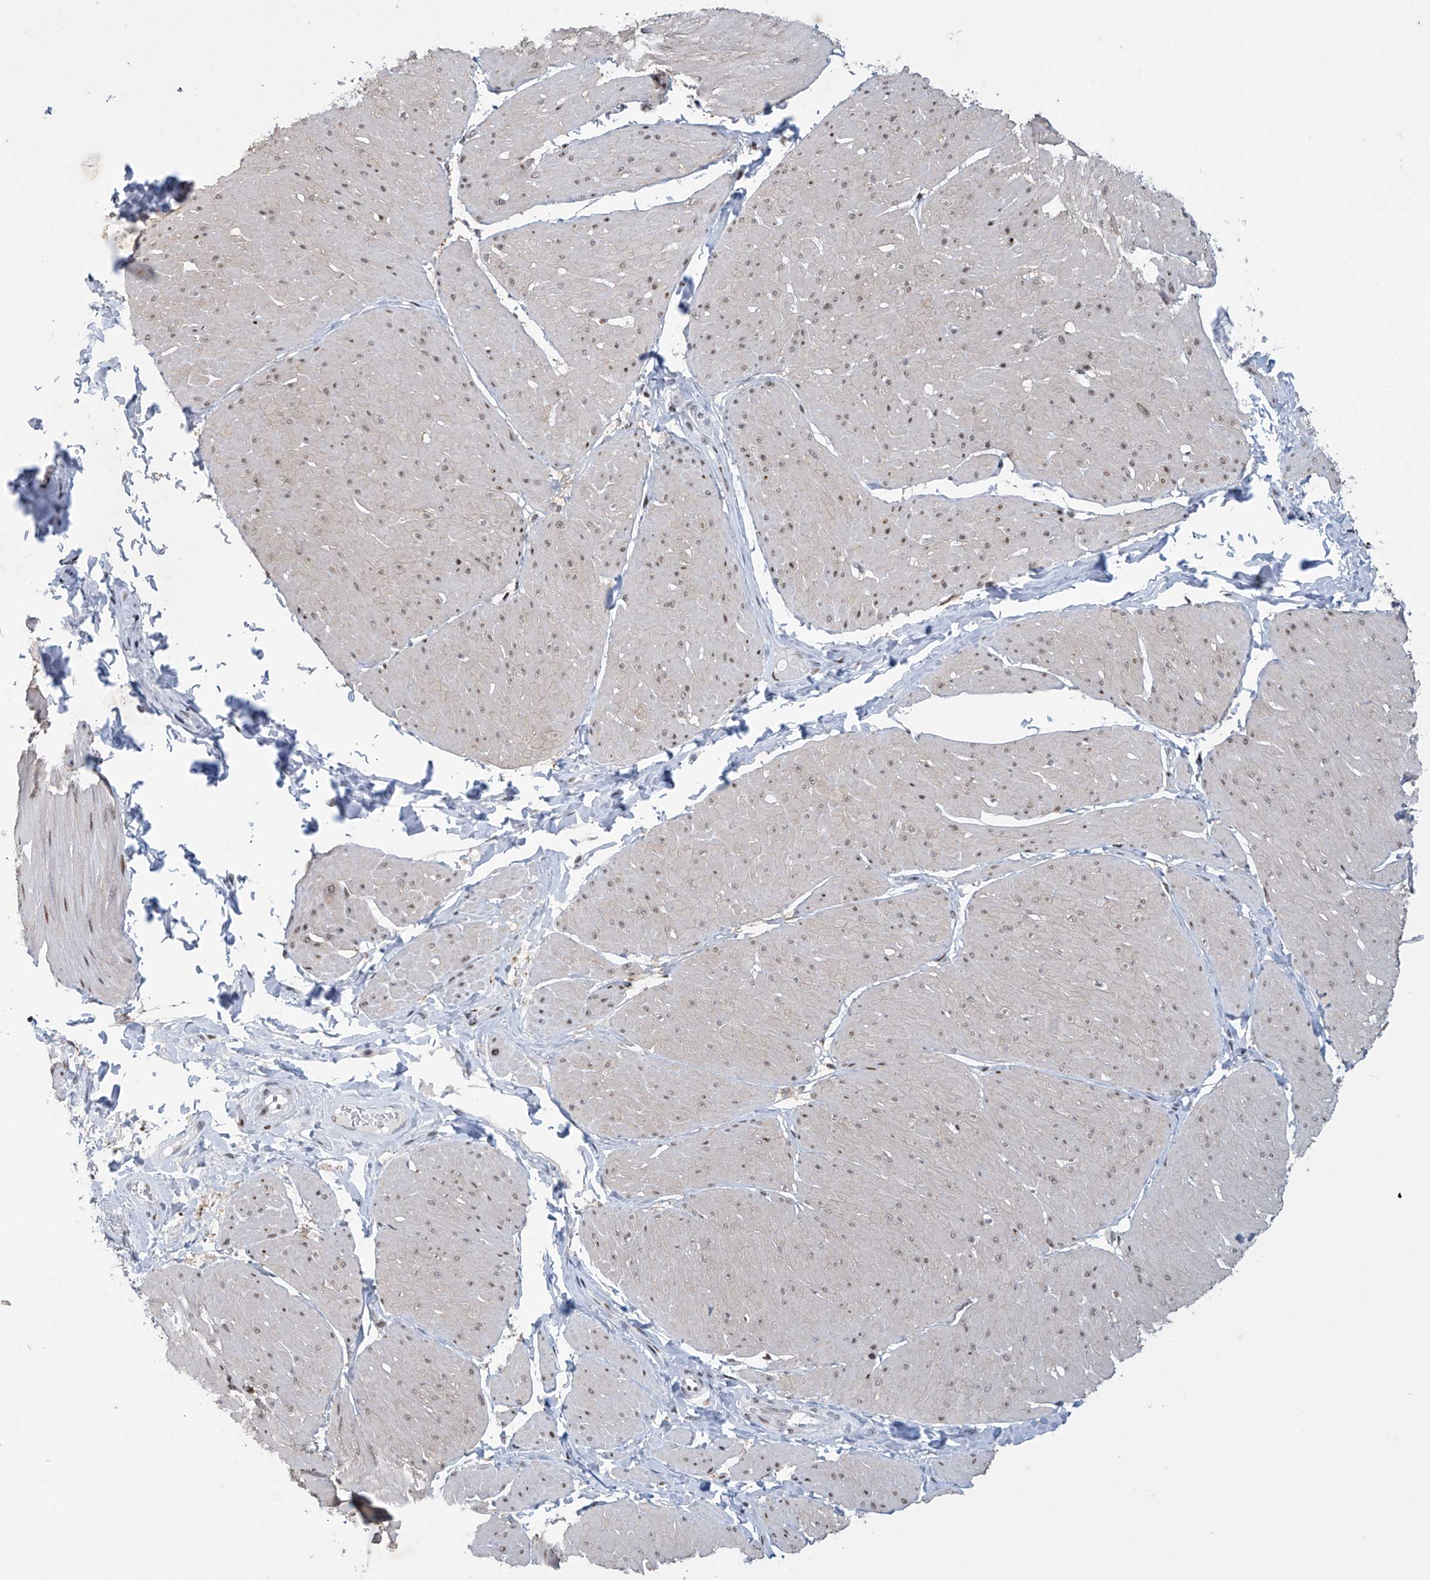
{"staining": {"intensity": "weak", "quantity": ">75%", "location": "nuclear"}, "tissue": "smooth muscle", "cell_type": "Smooth muscle cells", "image_type": "normal", "snomed": [{"axis": "morphology", "description": "Urothelial carcinoma, High grade"}, {"axis": "topography", "description": "Urinary bladder"}], "caption": "IHC of benign smooth muscle shows low levels of weak nuclear expression in about >75% of smooth muscle cells.", "gene": "RFX7", "patient": {"sex": "male", "age": 46}}